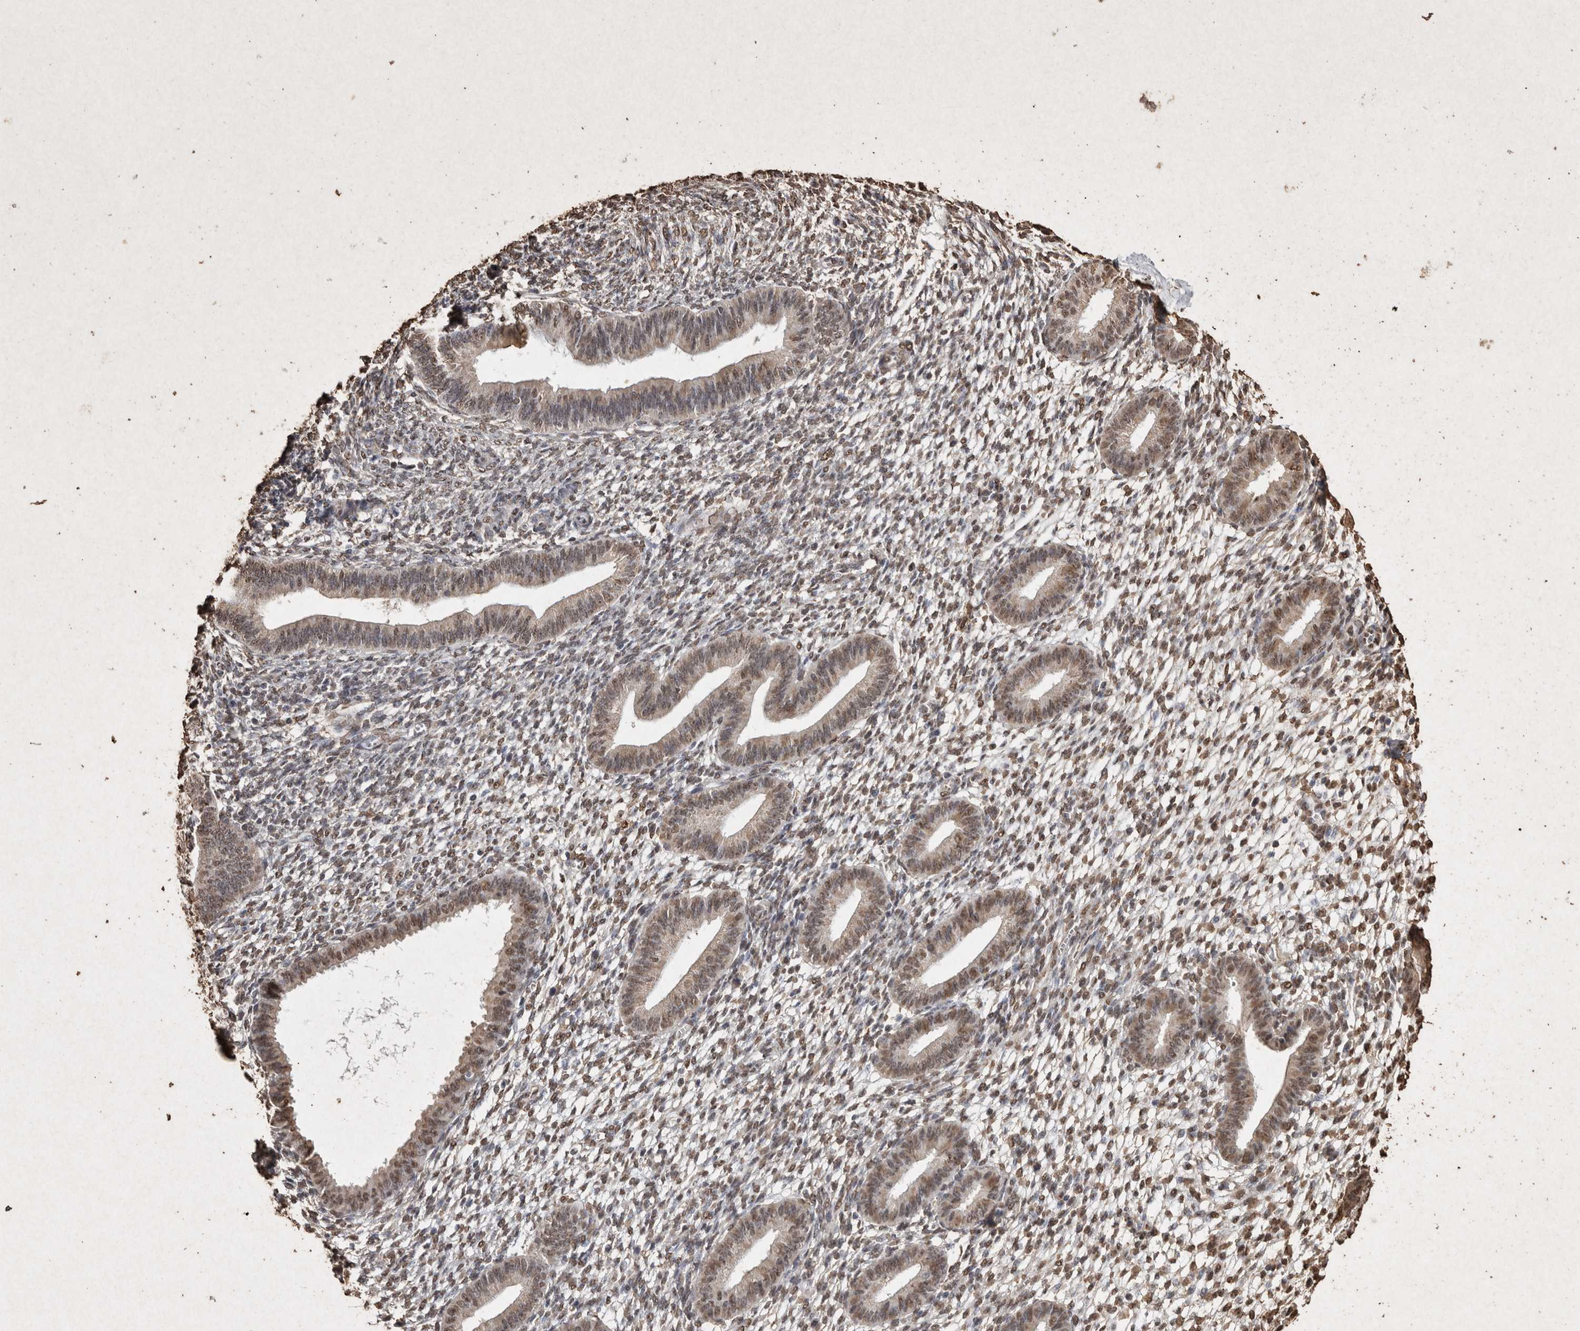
{"staining": {"intensity": "moderate", "quantity": ">75%", "location": "nuclear"}, "tissue": "endometrium", "cell_type": "Cells in endometrial stroma", "image_type": "normal", "snomed": [{"axis": "morphology", "description": "Normal tissue, NOS"}, {"axis": "topography", "description": "Endometrium"}], "caption": "Moderate nuclear staining is identified in approximately >75% of cells in endometrial stroma in benign endometrium.", "gene": "FSTL3", "patient": {"sex": "female", "age": 46}}